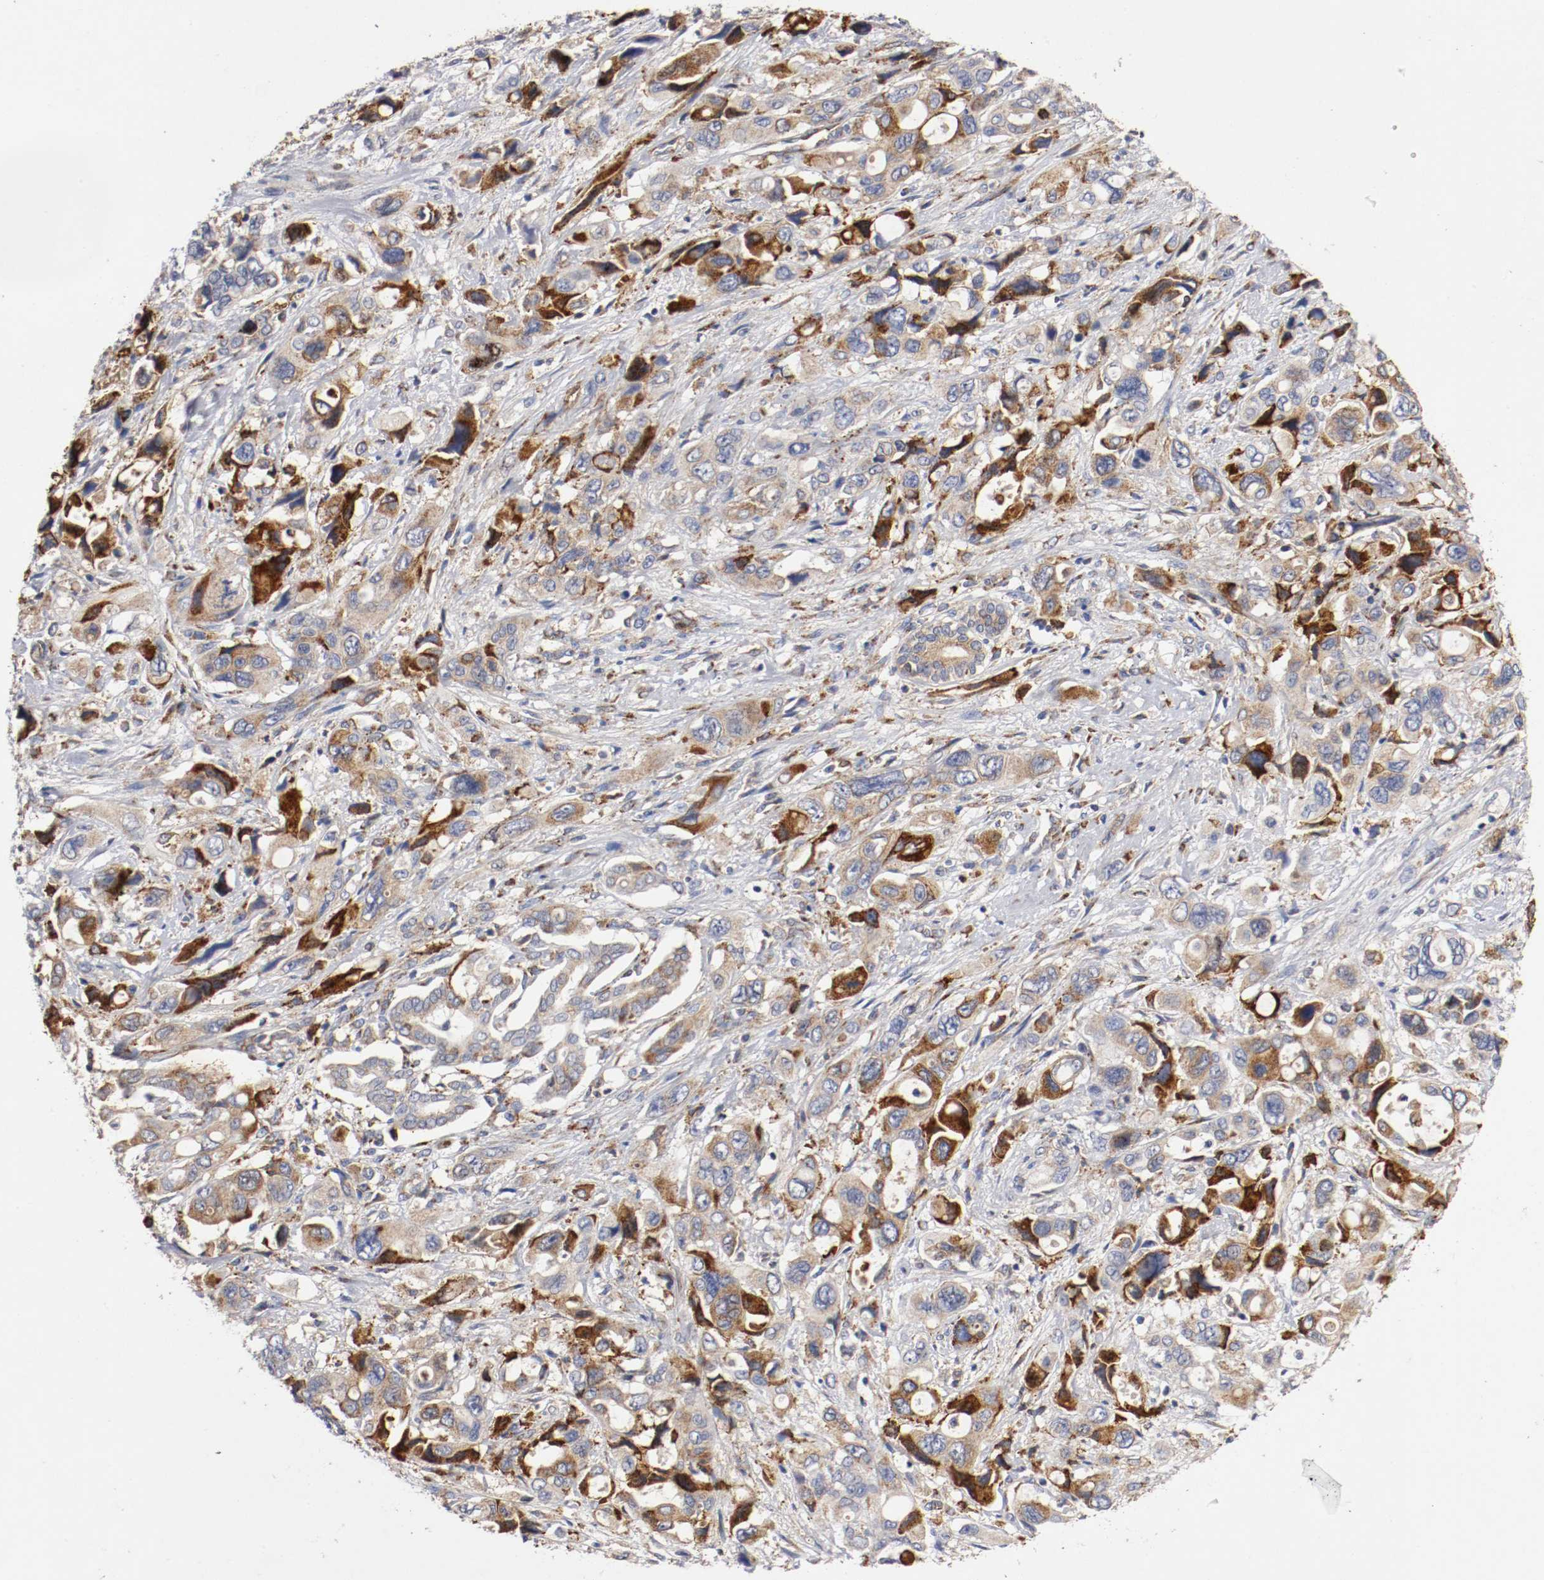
{"staining": {"intensity": "strong", "quantity": ">75%", "location": "cytoplasmic/membranous"}, "tissue": "pancreatic cancer", "cell_type": "Tumor cells", "image_type": "cancer", "snomed": [{"axis": "morphology", "description": "Adenocarcinoma, NOS"}, {"axis": "topography", "description": "Pancreas"}], "caption": "Immunohistochemistry image of pancreatic adenocarcinoma stained for a protein (brown), which reveals high levels of strong cytoplasmic/membranous expression in approximately >75% of tumor cells.", "gene": "TRAF2", "patient": {"sex": "male", "age": 46}}